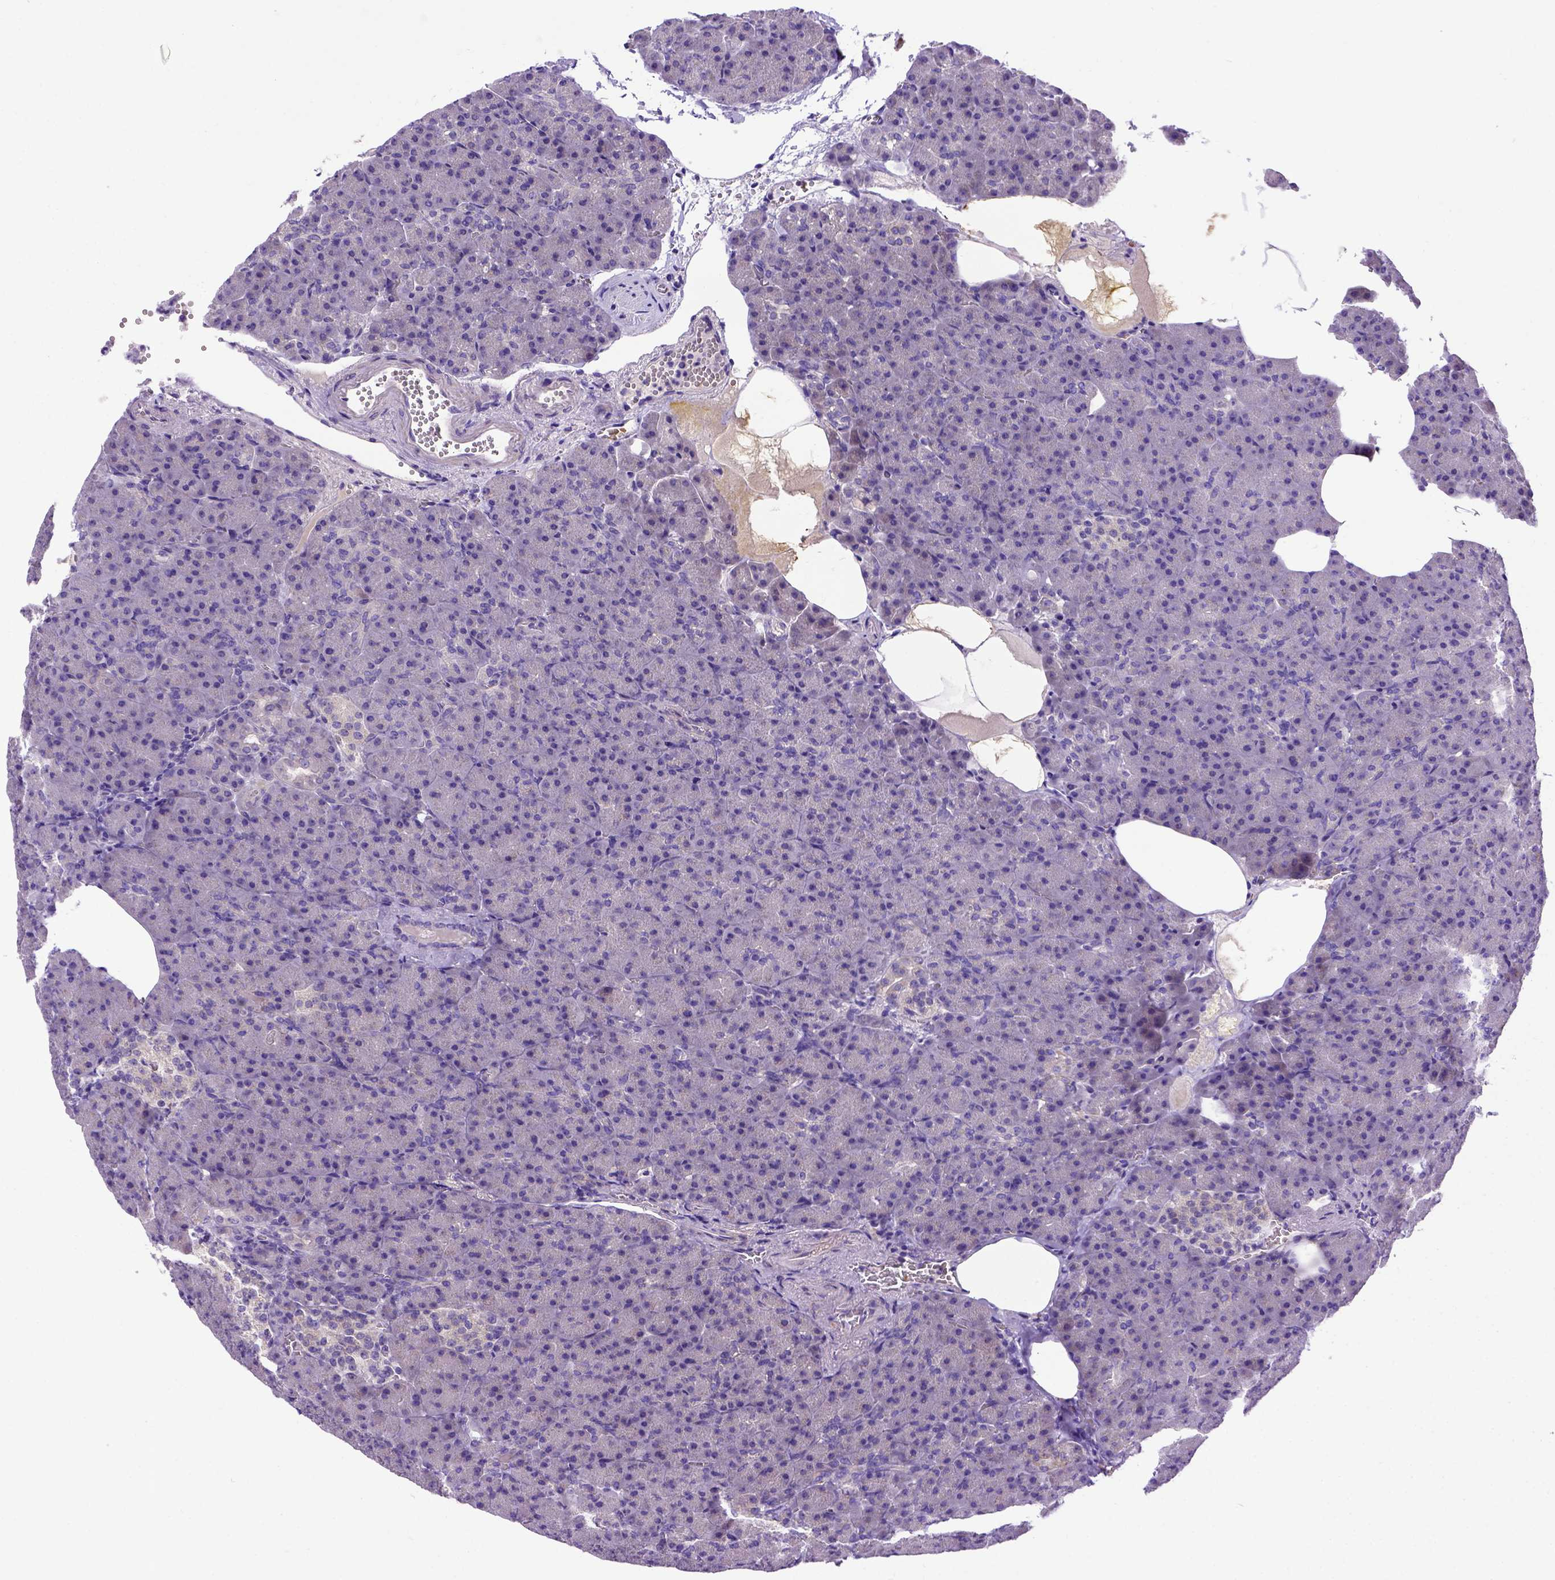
{"staining": {"intensity": "negative", "quantity": "none", "location": "none"}, "tissue": "pancreas", "cell_type": "Exocrine glandular cells", "image_type": "normal", "snomed": [{"axis": "morphology", "description": "Normal tissue, NOS"}, {"axis": "topography", "description": "Pancreas"}], "caption": "A high-resolution histopathology image shows immunohistochemistry (IHC) staining of unremarkable pancreas, which exhibits no significant staining in exocrine glandular cells.", "gene": "ADAM12", "patient": {"sex": "female", "age": 74}}